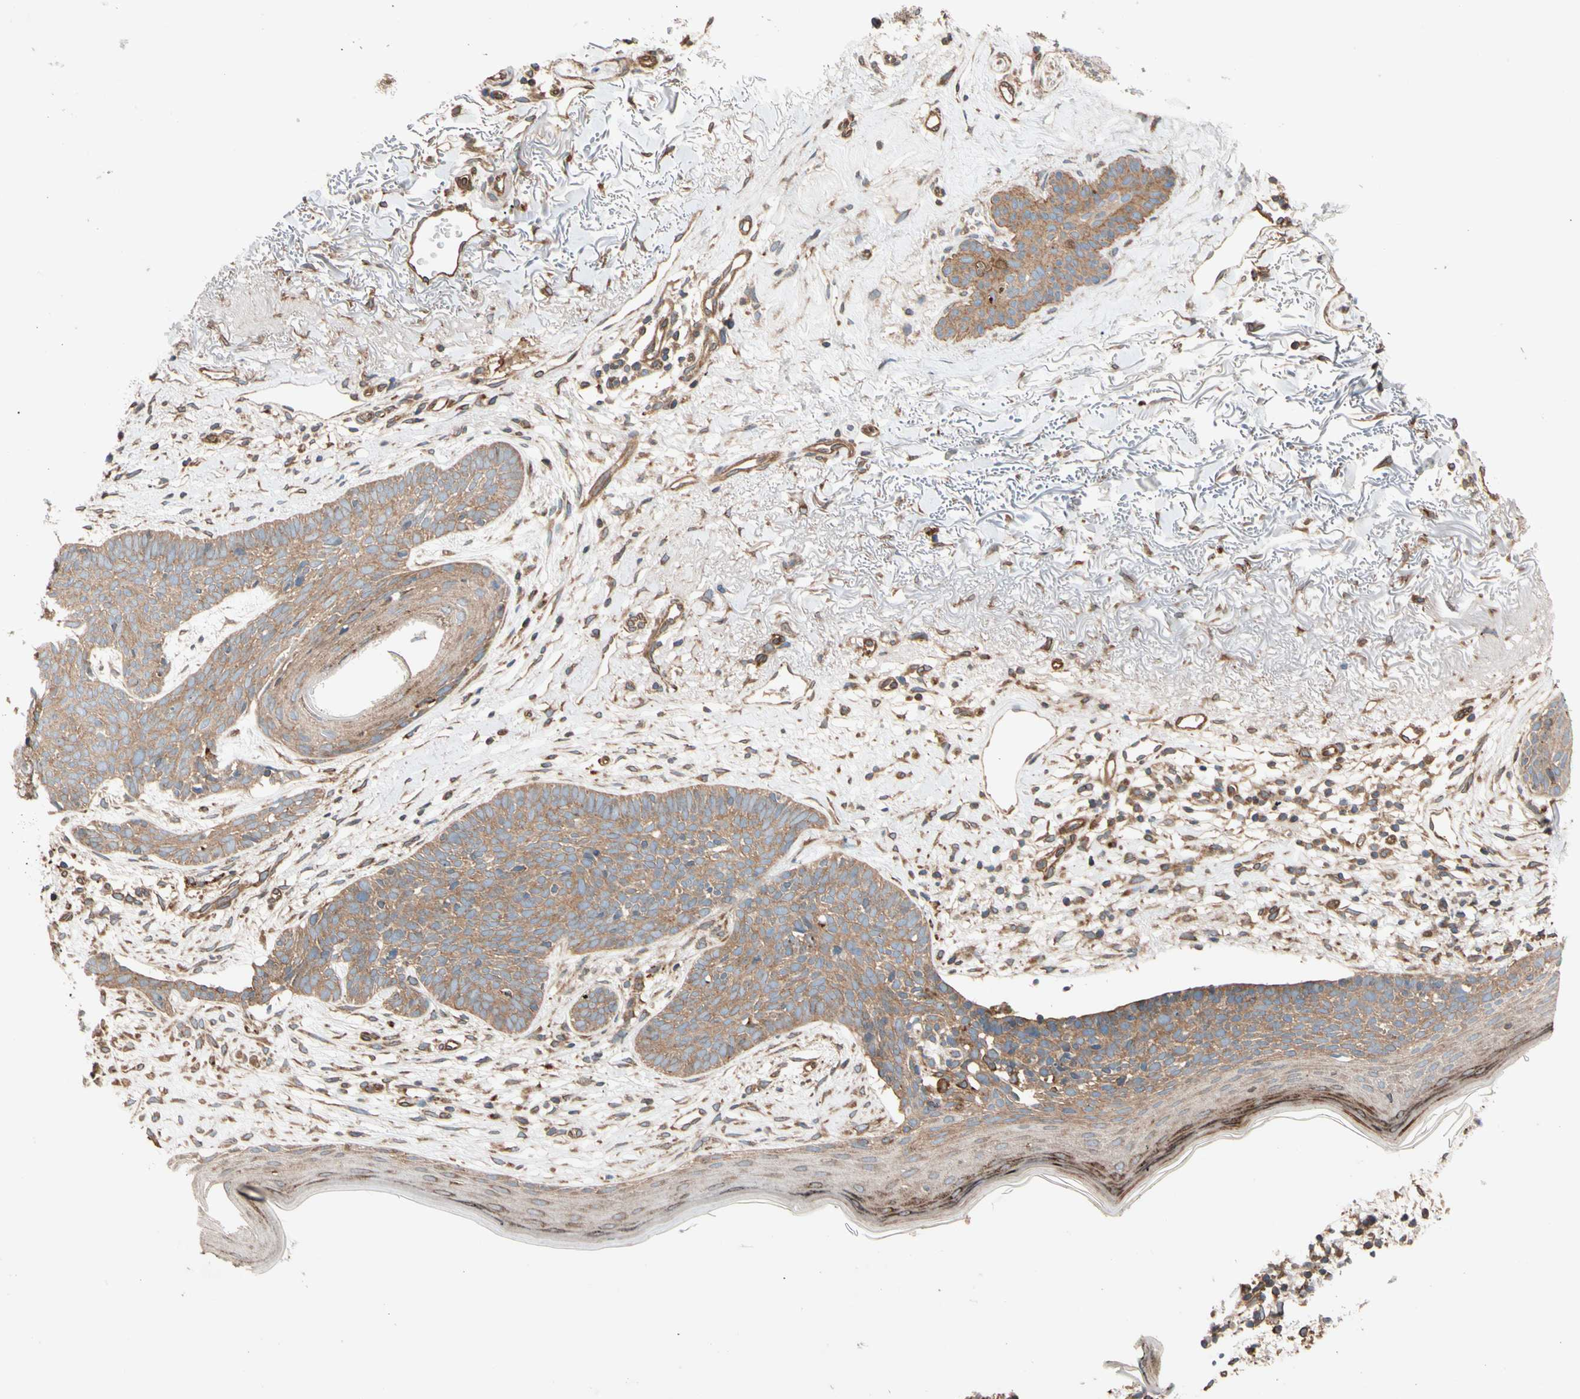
{"staining": {"intensity": "moderate", "quantity": ">75%", "location": "cytoplasmic/membranous"}, "tissue": "skin cancer", "cell_type": "Tumor cells", "image_type": "cancer", "snomed": [{"axis": "morphology", "description": "Normal tissue, NOS"}, {"axis": "morphology", "description": "Basal cell carcinoma"}, {"axis": "topography", "description": "Skin"}], "caption": "Brown immunohistochemical staining in skin basal cell carcinoma exhibits moderate cytoplasmic/membranous positivity in approximately >75% of tumor cells.", "gene": "PHYH", "patient": {"sex": "female", "age": 70}}